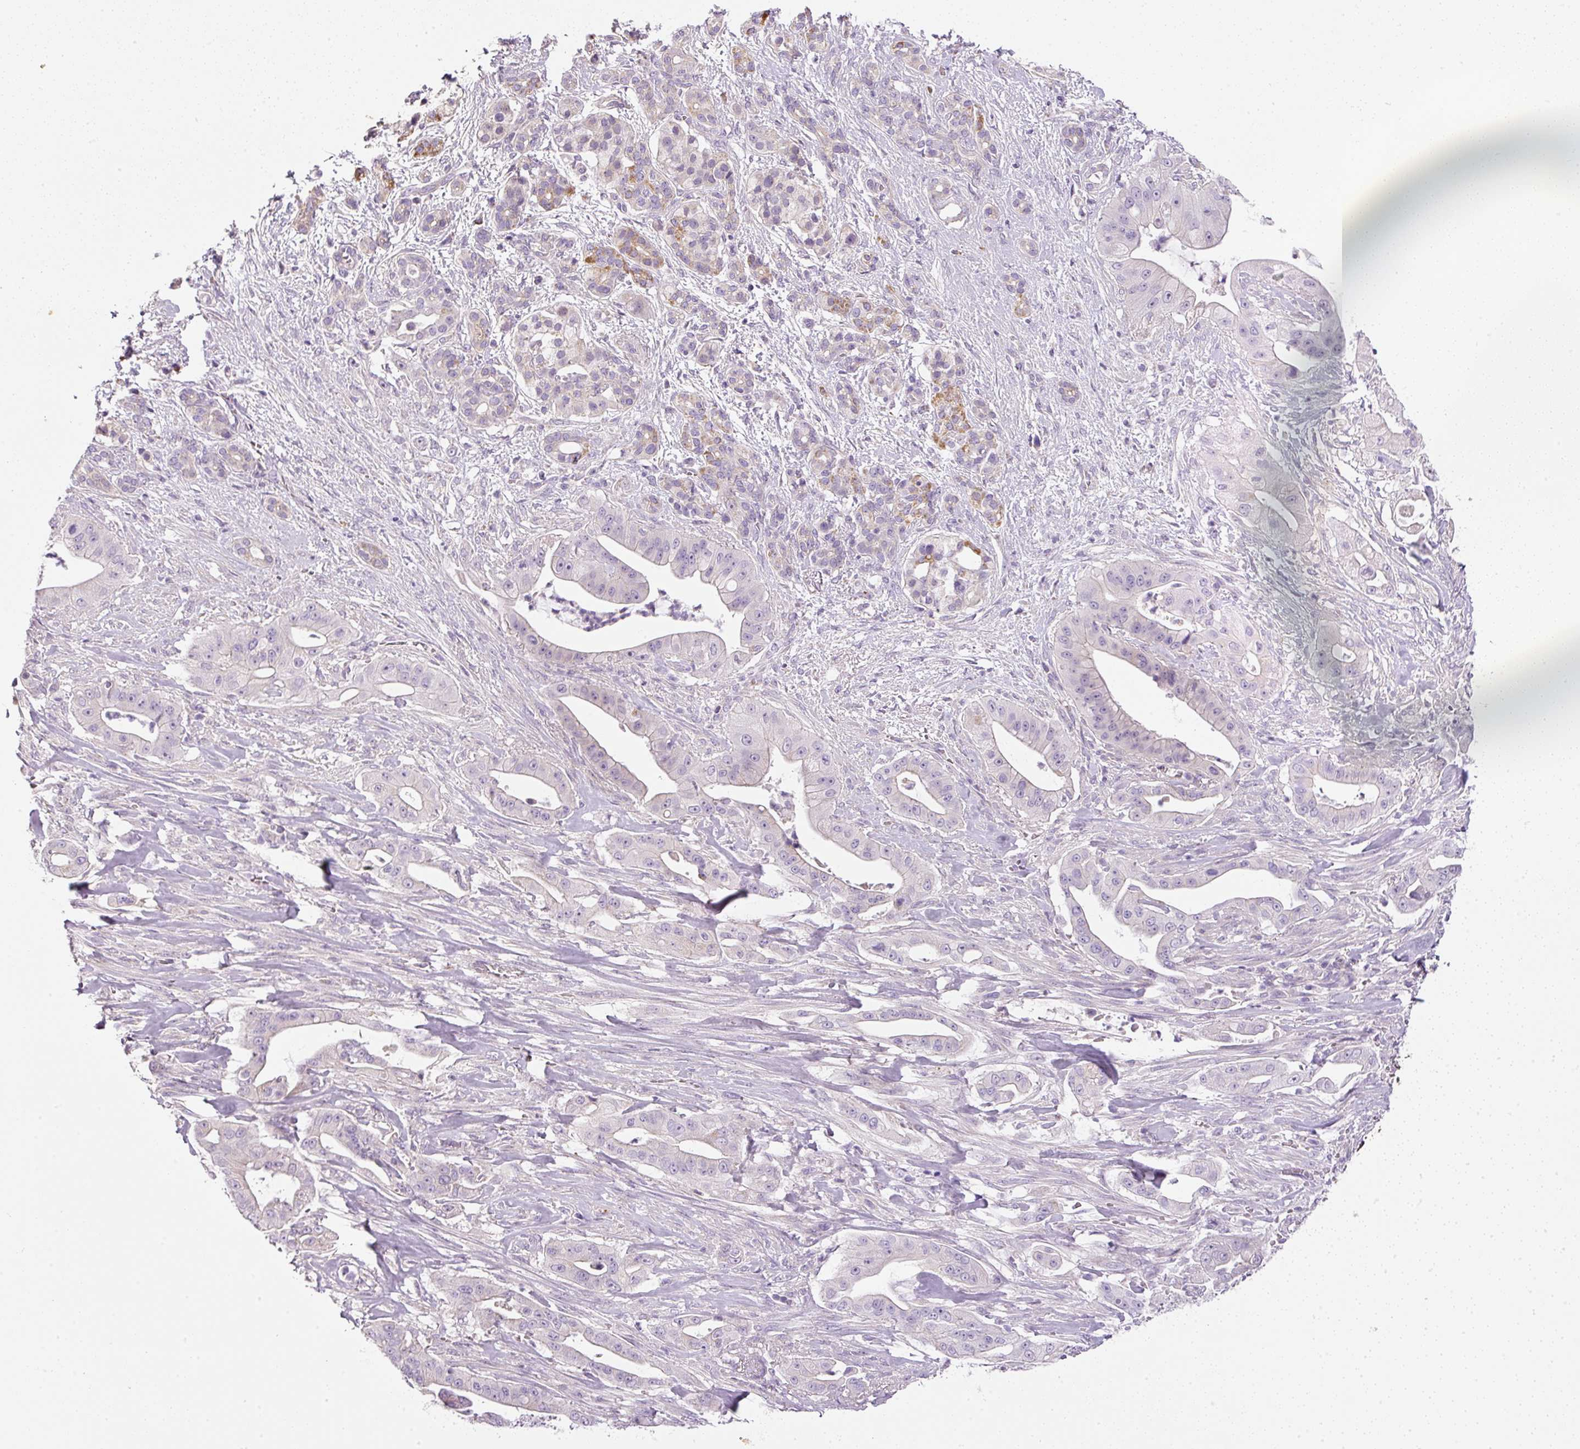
{"staining": {"intensity": "negative", "quantity": "none", "location": "none"}, "tissue": "pancreatic cancer", "cell_type": "Tumor cells", "image_type": "cancer", "snomed": [{"axis": "morphology", "description": "Adenocarcinoma, NOS"}, {"axis": "topography", "description": "Pancreas"}], "caption": "This is a photomicrograph of immunohistochemistry staining of adenocarcinoma (pancreatic), which shows no positivity in tumor cells.", "gene": "KPNA5", "patient": {"sex": "male", "age": 57}}